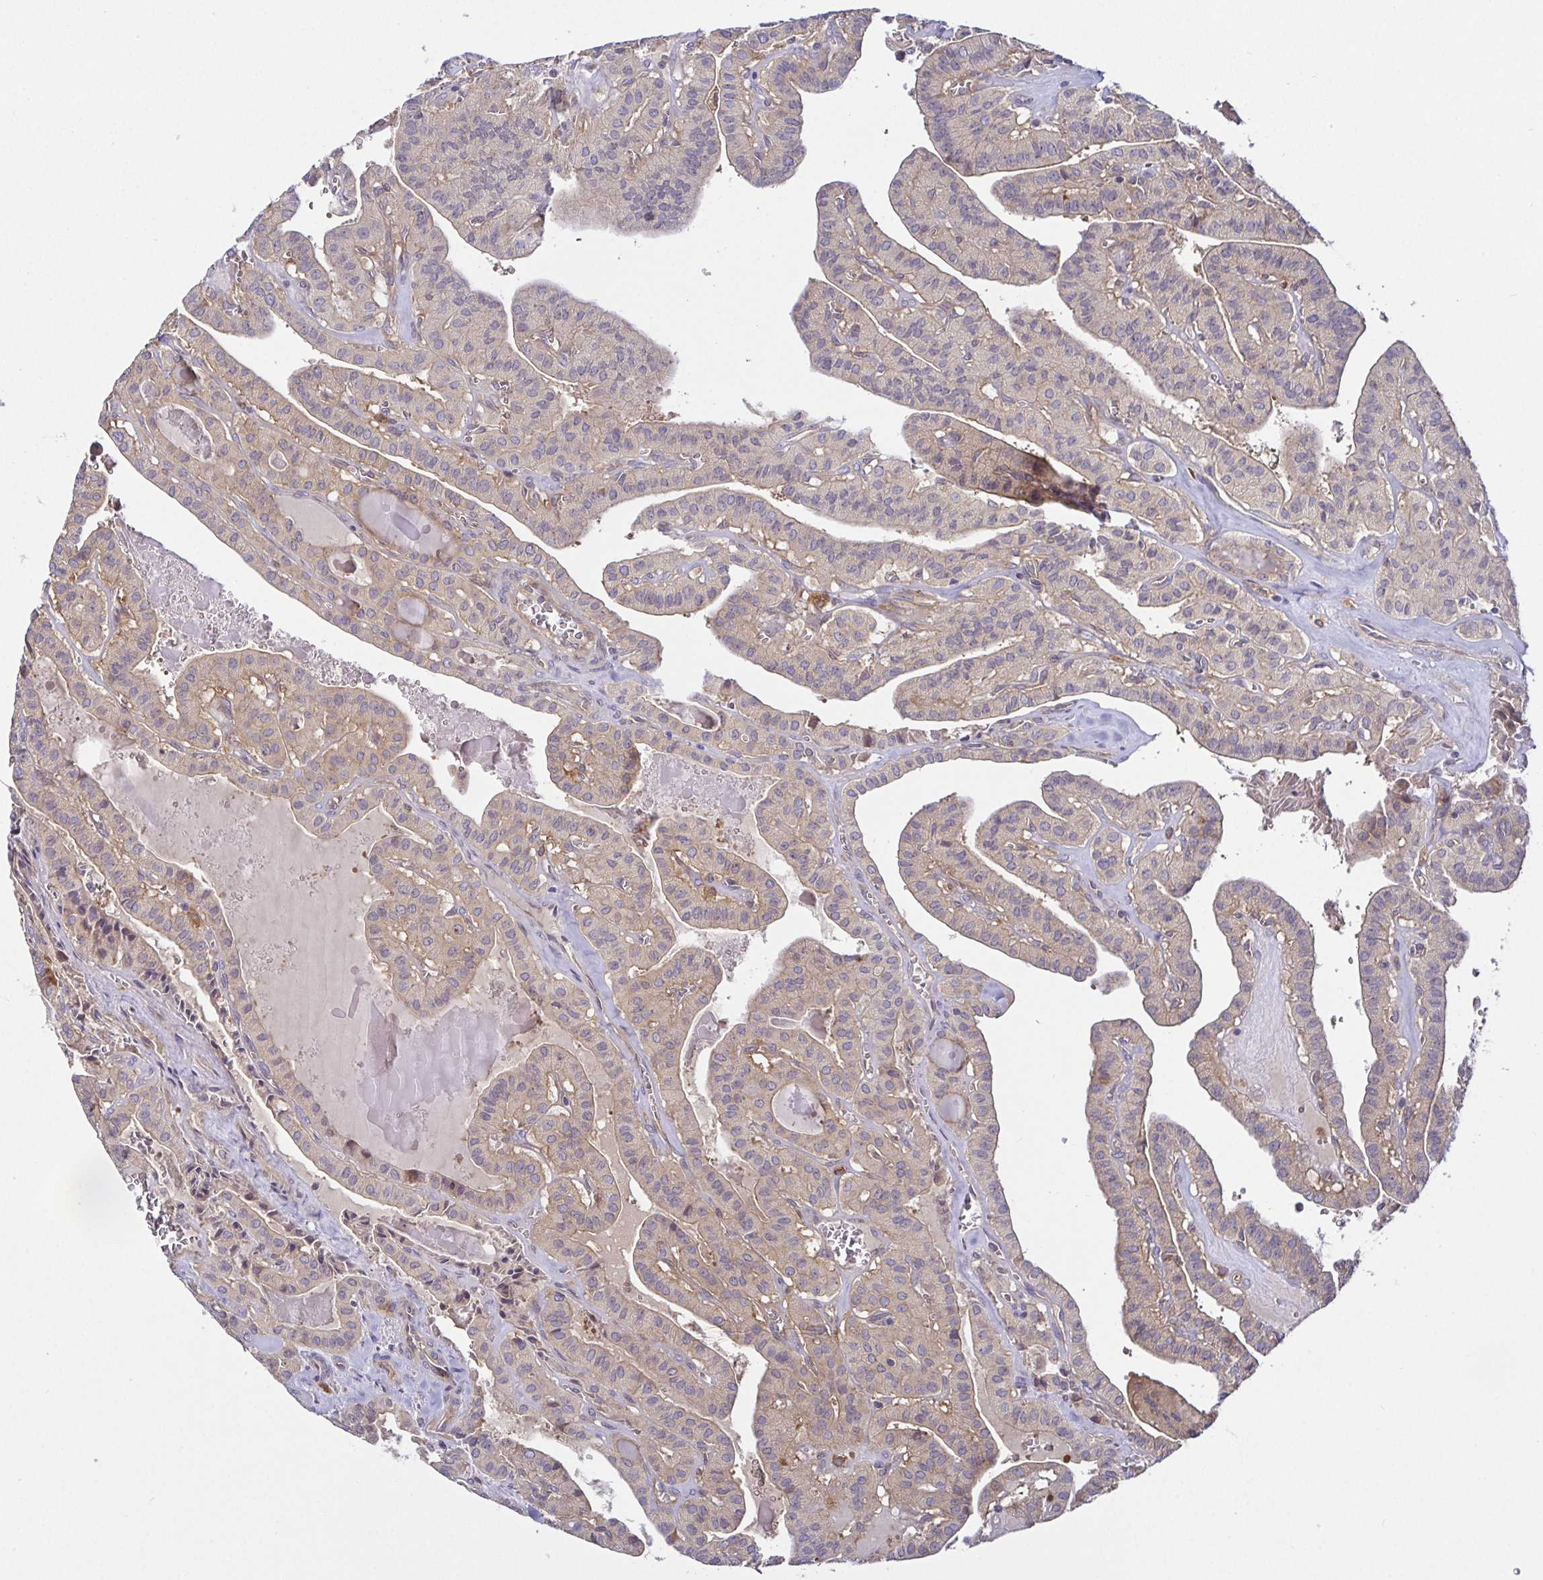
{"staining": {"intensity": "weak", "quantity": ">75%", "location": "cytoplasmic/membranous"}, "tissue": "thyroid cancer", "cell_type": "Tumor cells", "image_type": "cancer", "snomed": [{"axis": "morphology", "description": "Papillary adenocarcinoma, NOS"}, {"axis": "topography", "description": "Thyroid gland"}], "caption": "DAB immunohistochemical staining of thyroid cancer displays weak cytoplasmic/membranous protein expression in approximately >75% of tumor cells.", "gene": "SNX8", "patient": {"sex": "male", "age": 52}}